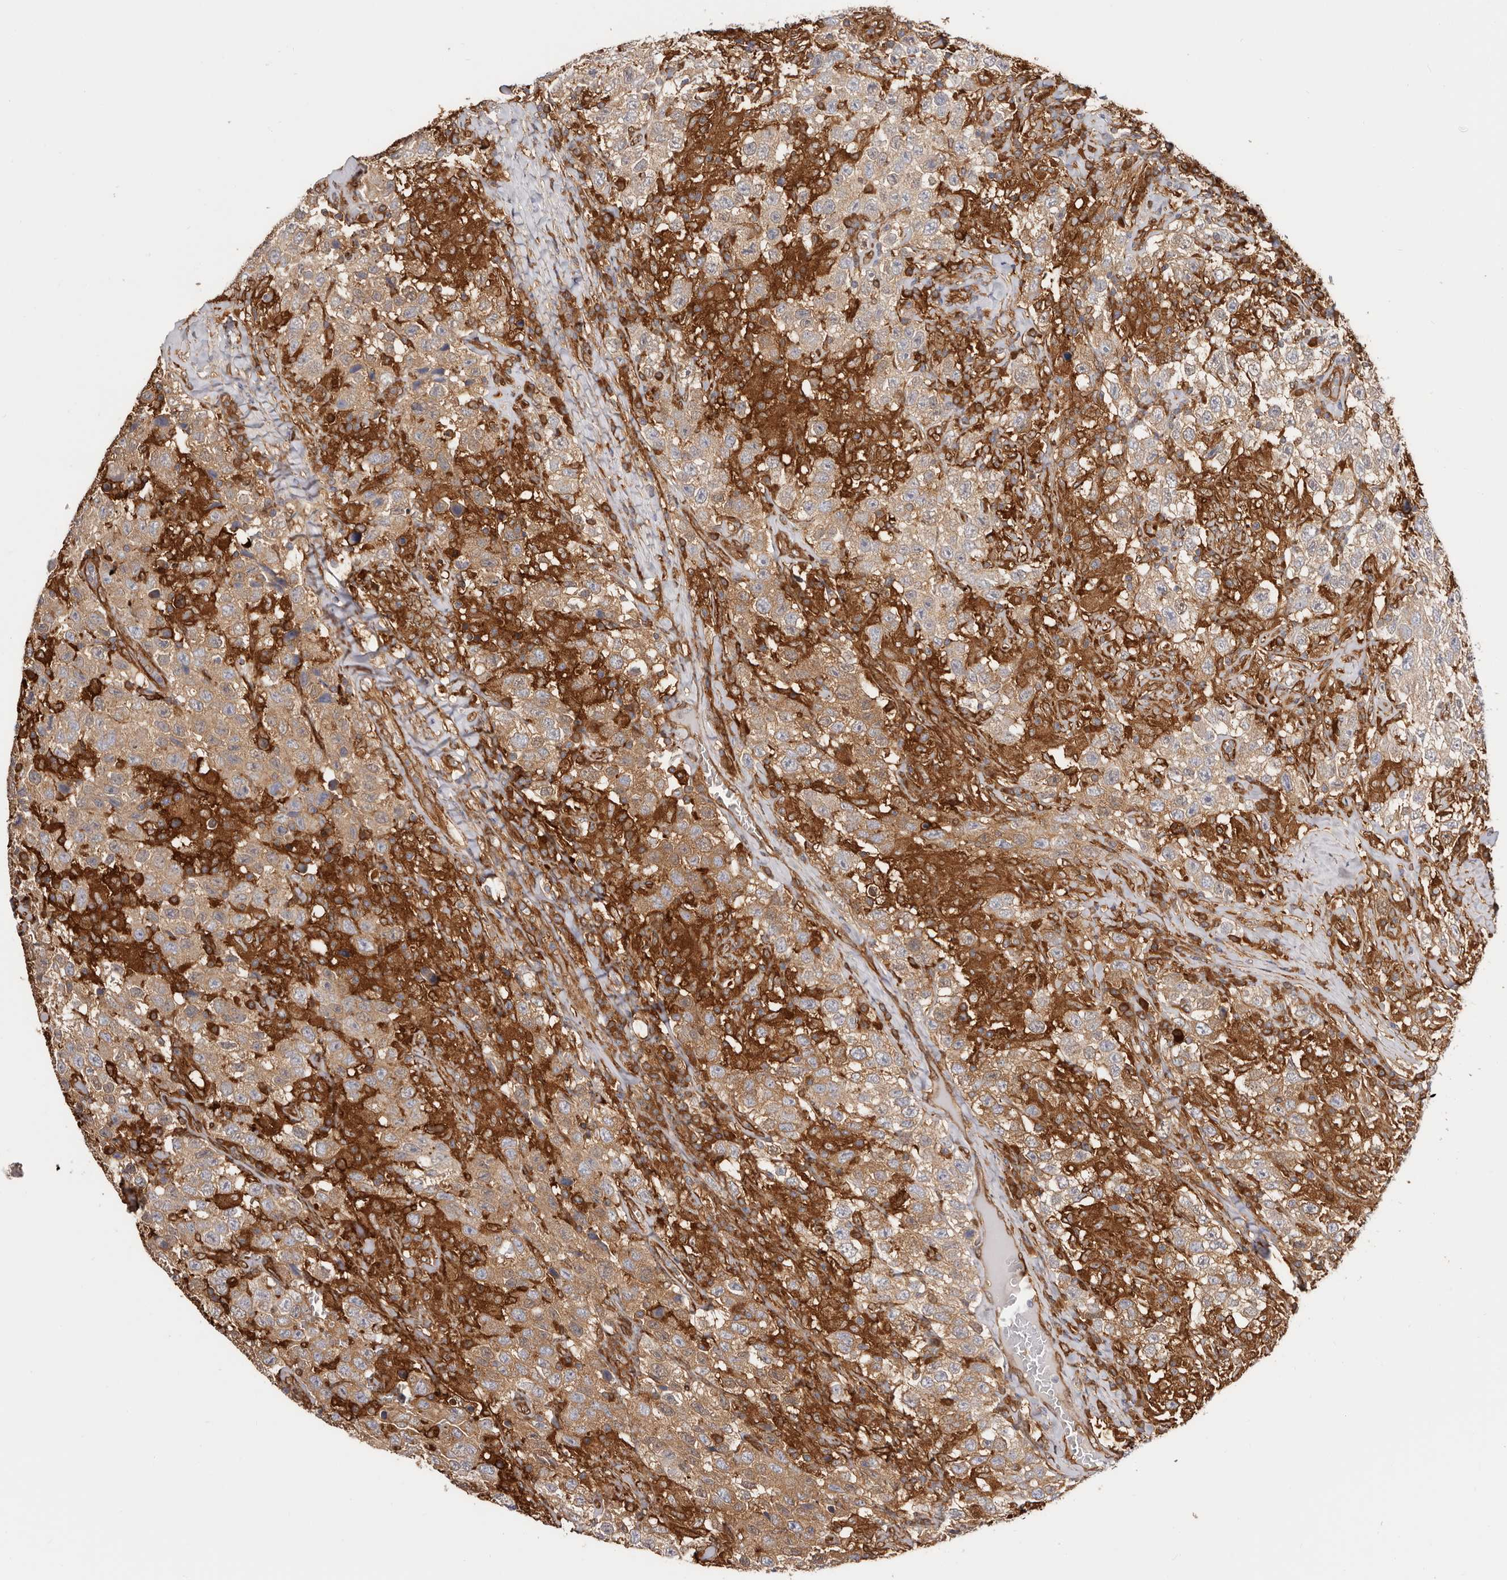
{"staining": {"intensity": "moderate", "quantity": "25%-75%", "location": "cytoplasmic/membranous"}, "tissue": "testis cancer", "cell_type": "Tumor cells", "image_type": "cancer", "snomed": [{"axis": "morphology", "description": "Seminoma, NOS"}, {"axis": "topography", "description": "Testis"}], "caption": "Tumor cells exhibit medium levels of moderate cytoplasmic/membranous positivity in approximately 25%-75% of cells in human seminoma (testis).", "gene": "LAP3", "patient": {"sex": "male", "age": 41}}